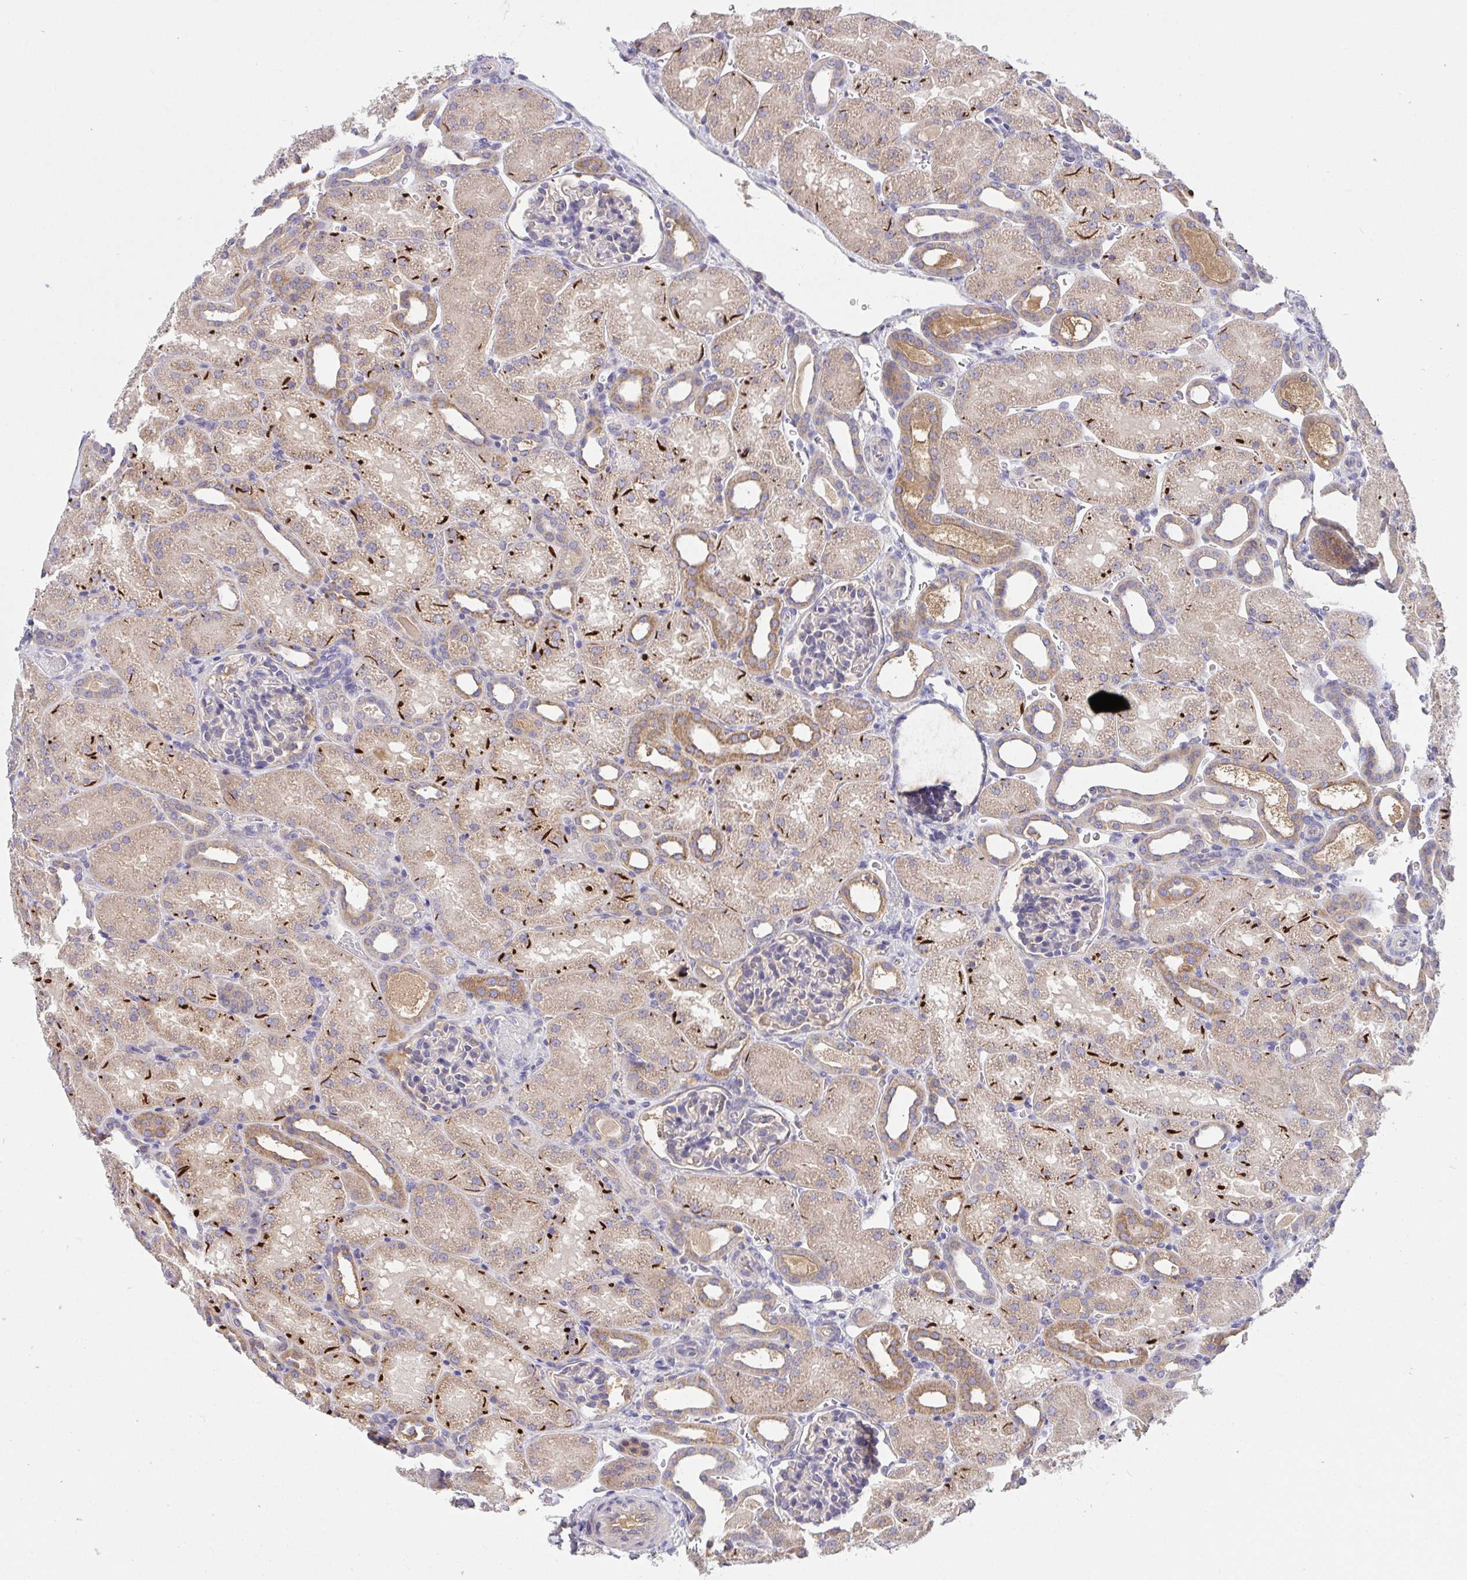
{"staining": {"intensity": "negative", "quantity": "none", "location": "none"}, "tissue": "kidney", "cell_type": "Cells in glomeruli", "image_type": "normal", "snomed": [{"axis": "morphology", "description": "Normal tissue, NOS"}, {"axis": "topography", "description": "Kidney"}], "caption": "High power microscopy micrograph of an IHC photomicrograph of unremarkable kidney, revealing no significant positivity in cells in glomeruli.", "gene": "ZNF581", "patient": {"sex": "male", "age": 2}}